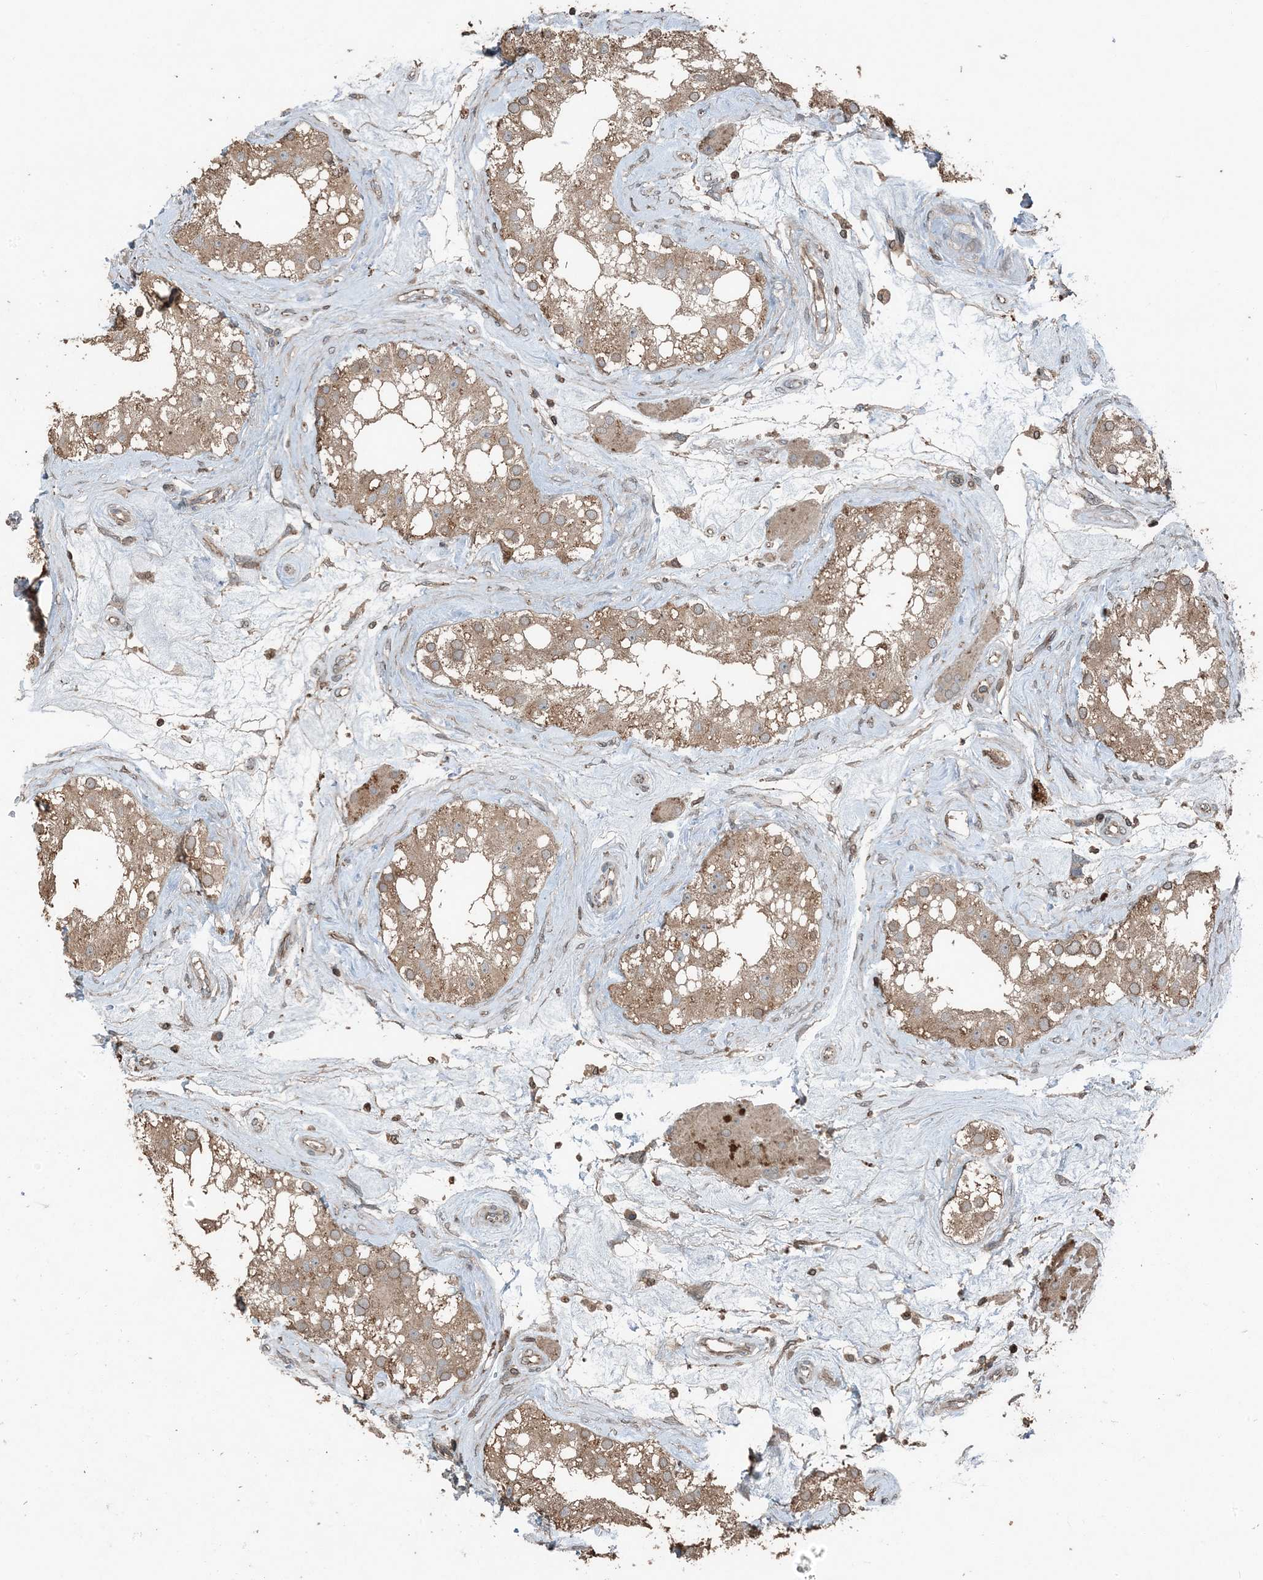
{"staining": {"intensity": "moderate", "quantity": ">75%", "location": "cytoplasmic/membranous"}, "tissue": "testis", "cell_type": "Cells in seminiferous ducts", "image_type": "normal", "snomed": [{"axis": "morphology", "description": "Normal tissue, NOS"}, {"axis": "topography", "description": "Testis"}], "caption": "A micrograph of human testis stained for a protein demonstrates moderate cytoplasmic/membranous brown staining in cells in seminiferous ducts.", "gene": "ZFAND2B", "patient": {"sex": "male", "age": 84}}